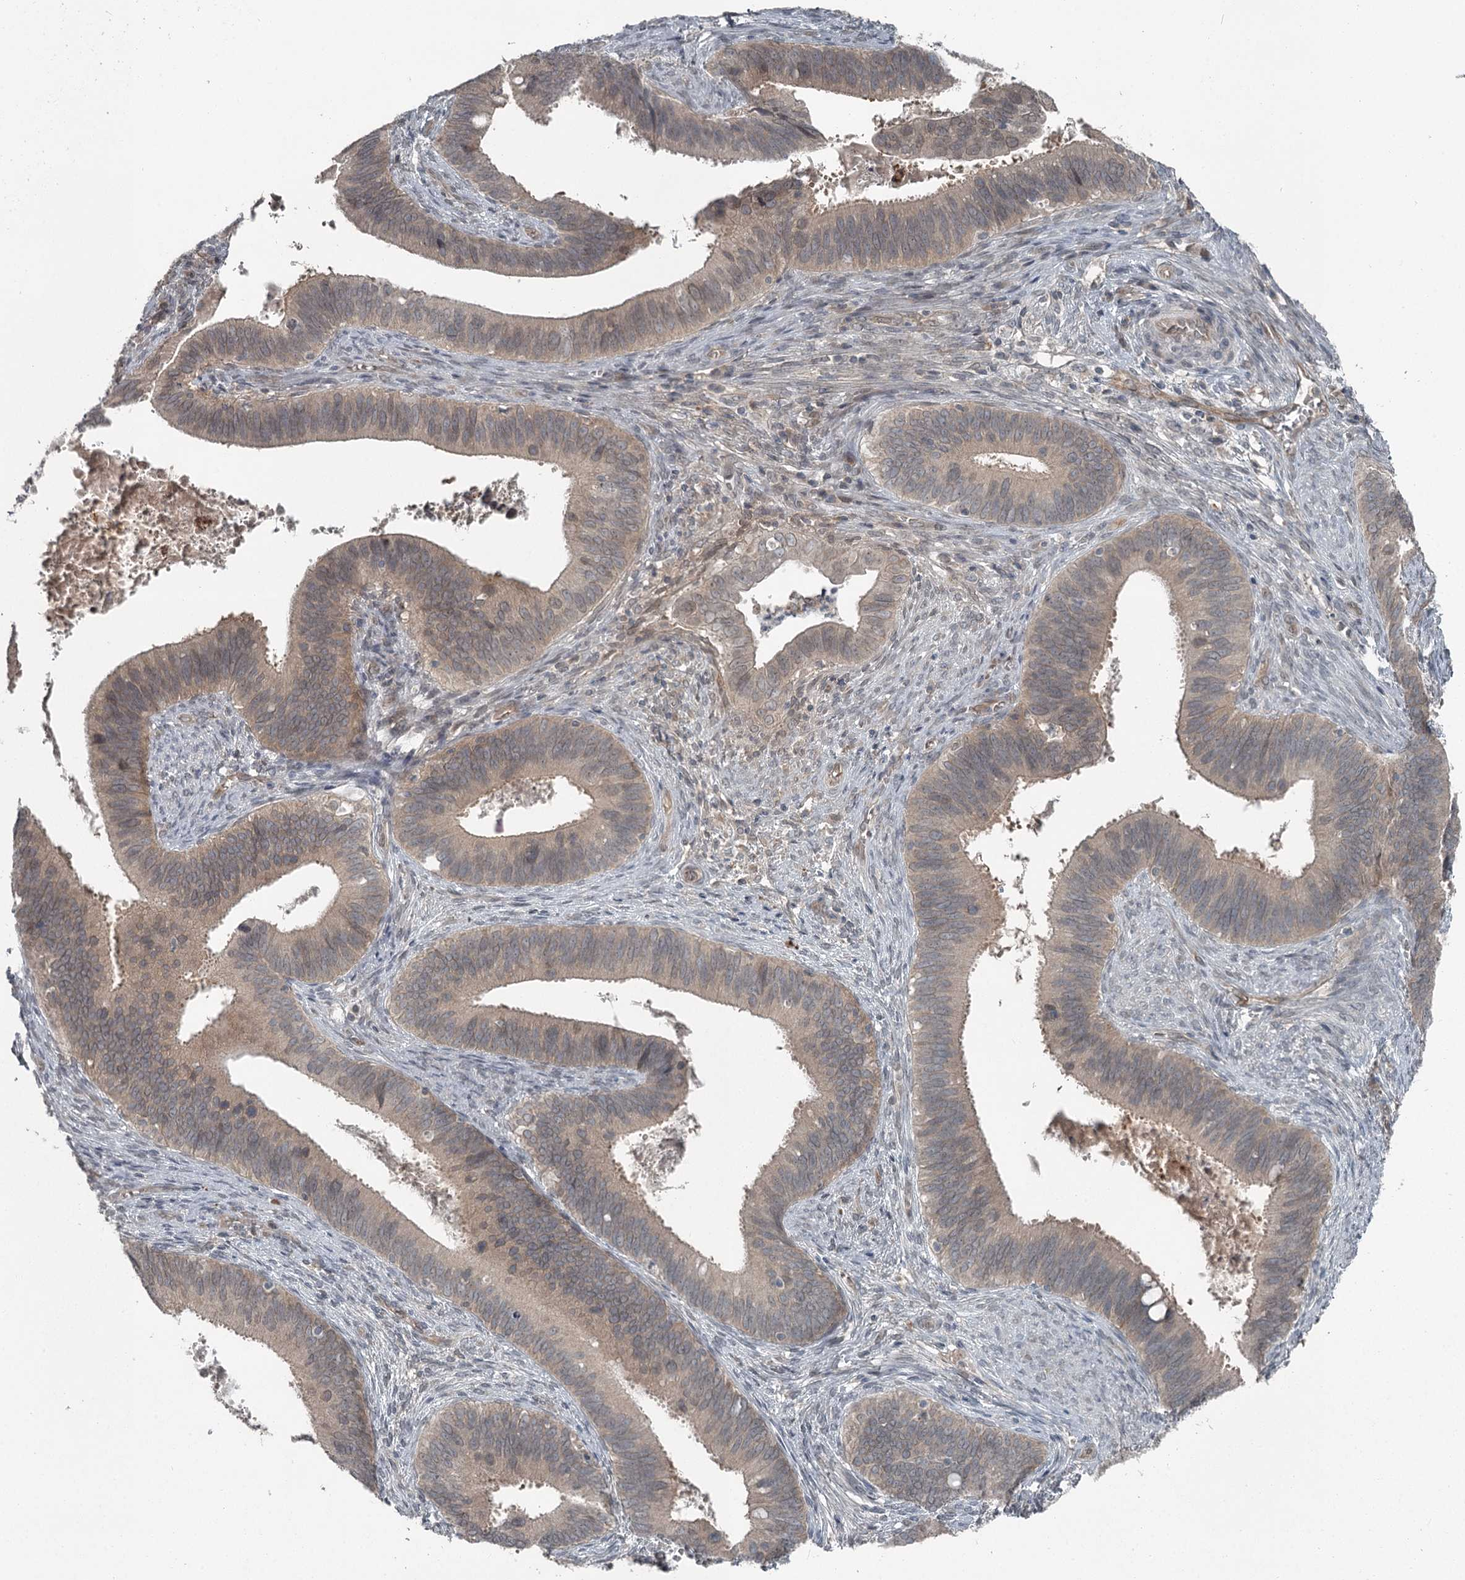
{"staining": {"intensity": "negative", "quantity": "none", "location": "none"}, "tissue": "cervical cancer", "cell_type": "Tumor cells", "image_type": "cancer", "snomed": [{"axis": "morphology", "description": "Adenocarcinoma, NOS"}, {"axis": "topography", "description": "Cervix"}], "caption": "High magnification brightfield microscopy of cervical cancer (adenocarcinoma) stained with DAB (brown) and counterstained with hematoxylin (blue): tumor cells show no significant positivity.", "gene": "SLC39A8", "patient": {"sex": "female", "age": 42}}